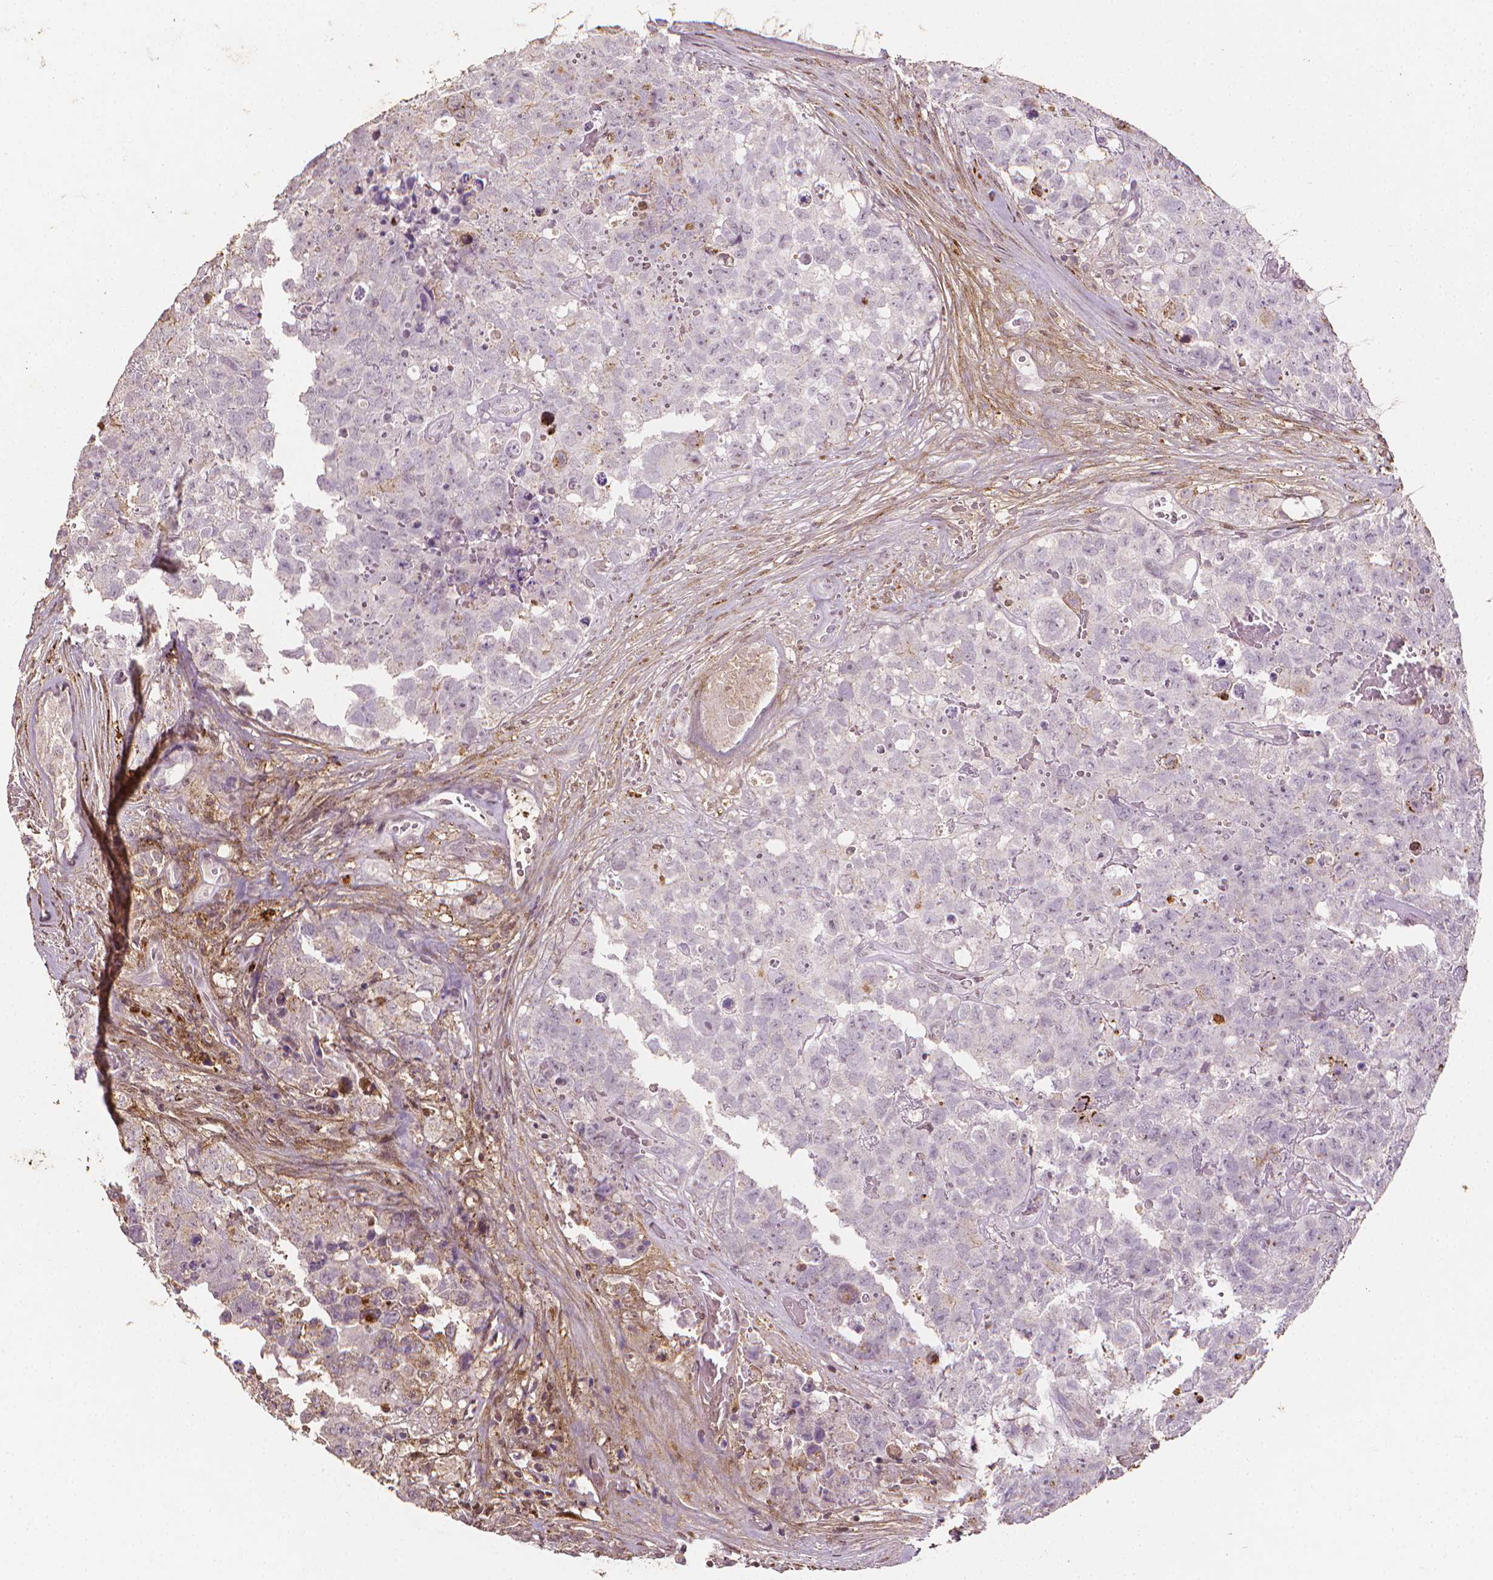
{"staining": {"intensity": "negative", "quantity": "none", "location": "none"}, "tissue": "testis cancer", "cell_type": "Tumor cells", "image_type": "cancer", "snomed": [{"axis": "morphology", "description": "Carcinoma, Embryonal, NOS"}, {"axis": "topography", "description": "Testis"}], "caption": "Immunohistochemistry (IHC) of human testis cancer demonstrates no positivity in tumor cells. The staining was performed using DAB (3,3'-diaminobenzidine) to visualize the protein expression in brown, while the nuclei were stained in blue with hematoxylin (Magnification: 20x).", "gene": "DCN", "patient": {"sex": "male", "age": 18}}